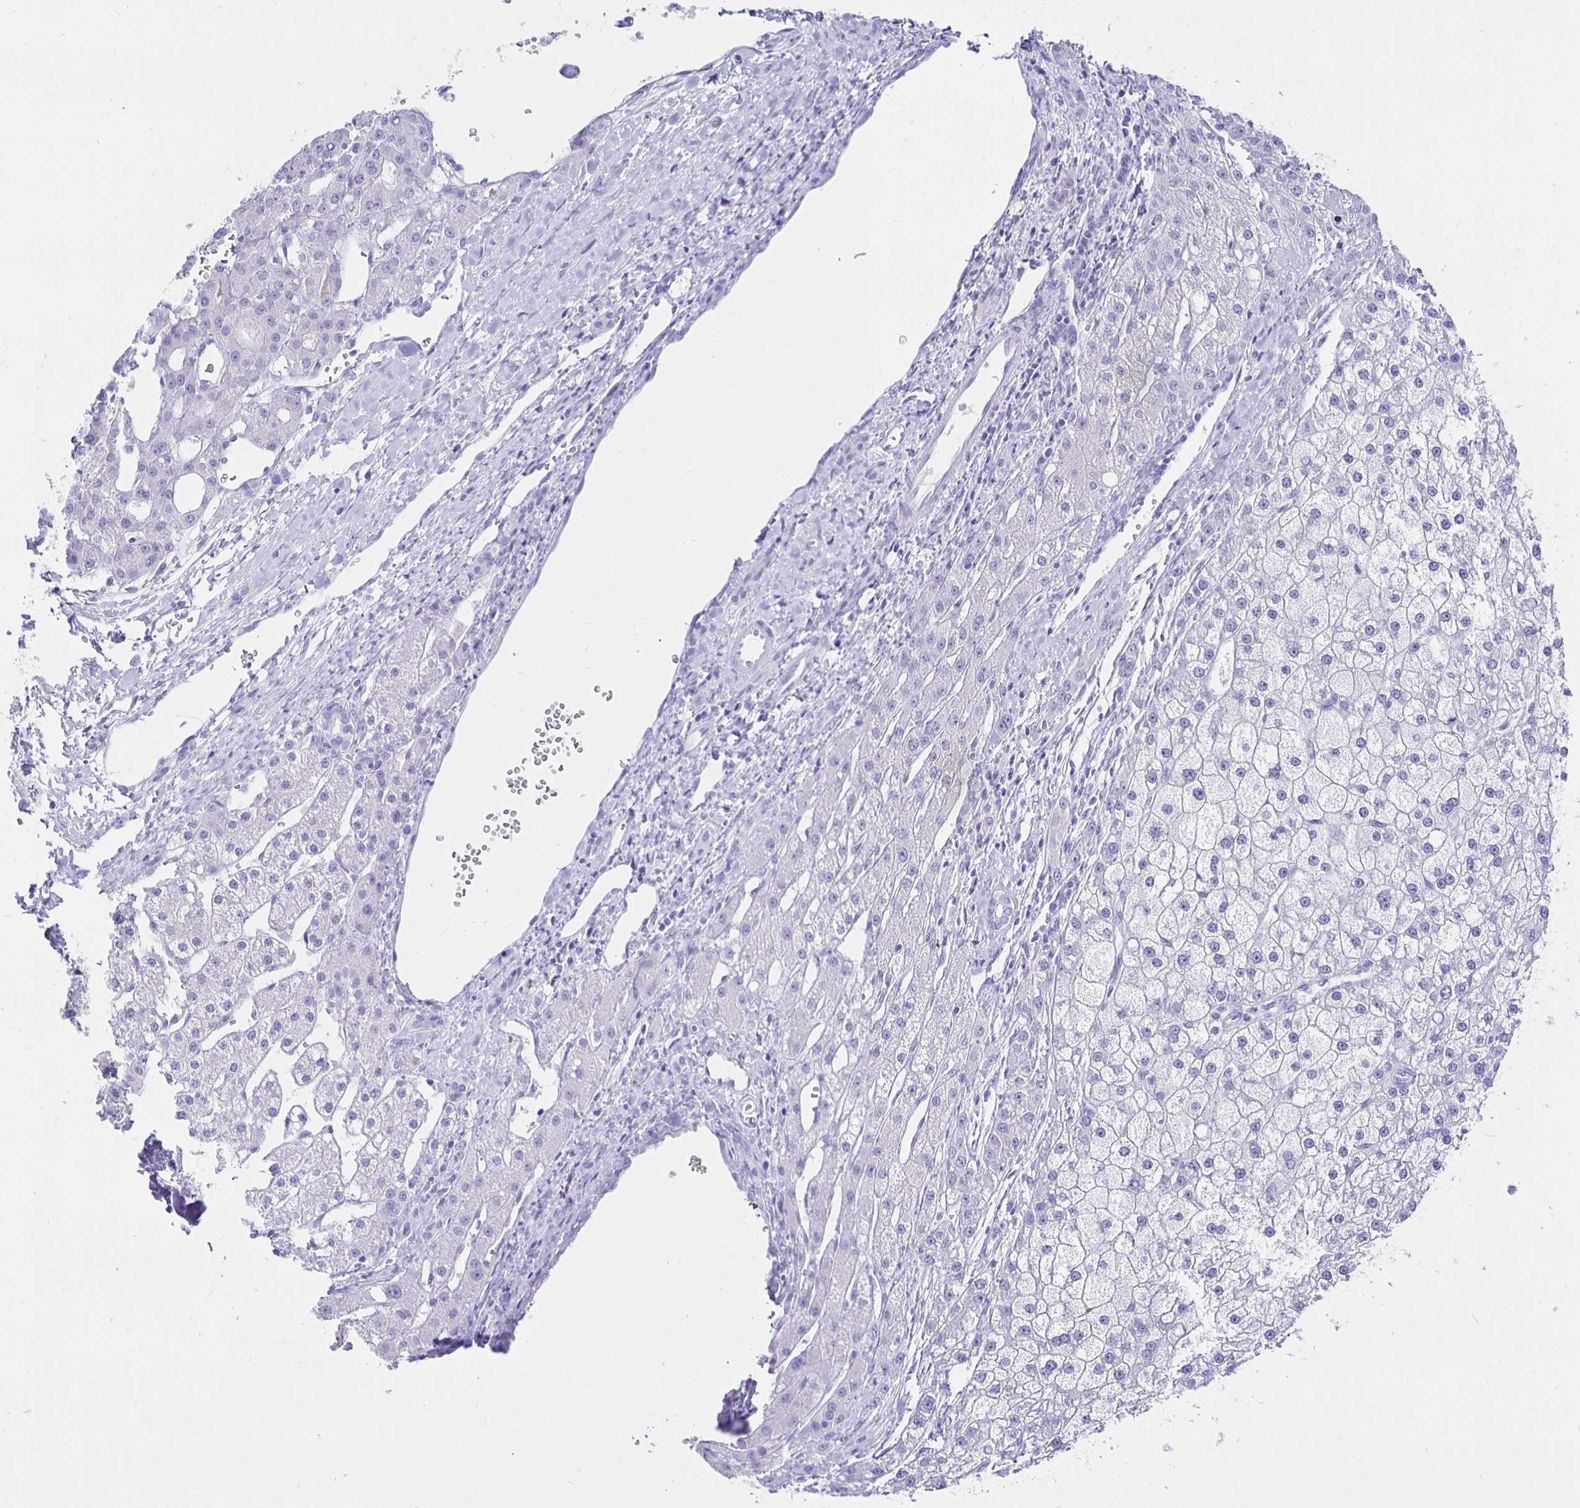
{"staining": {"intensity": "negative", "quantity": "none", "location": "none"}, "tissue": "liver cancer", "cell_type": "Tumor cells", "image_type": "cancer", "snomed": [{"axis": "morphology", "description": "Carcinoma, Hepatocellular, NOS"}, {"axis": "topography", "description": "Liver"}], "caption": "Human liver cancer stained for a protein using immunohistochemistry displays no positivity in tumor cells.", "gene": "UMOD", "patient": {"sex": "male", "age": 67}}